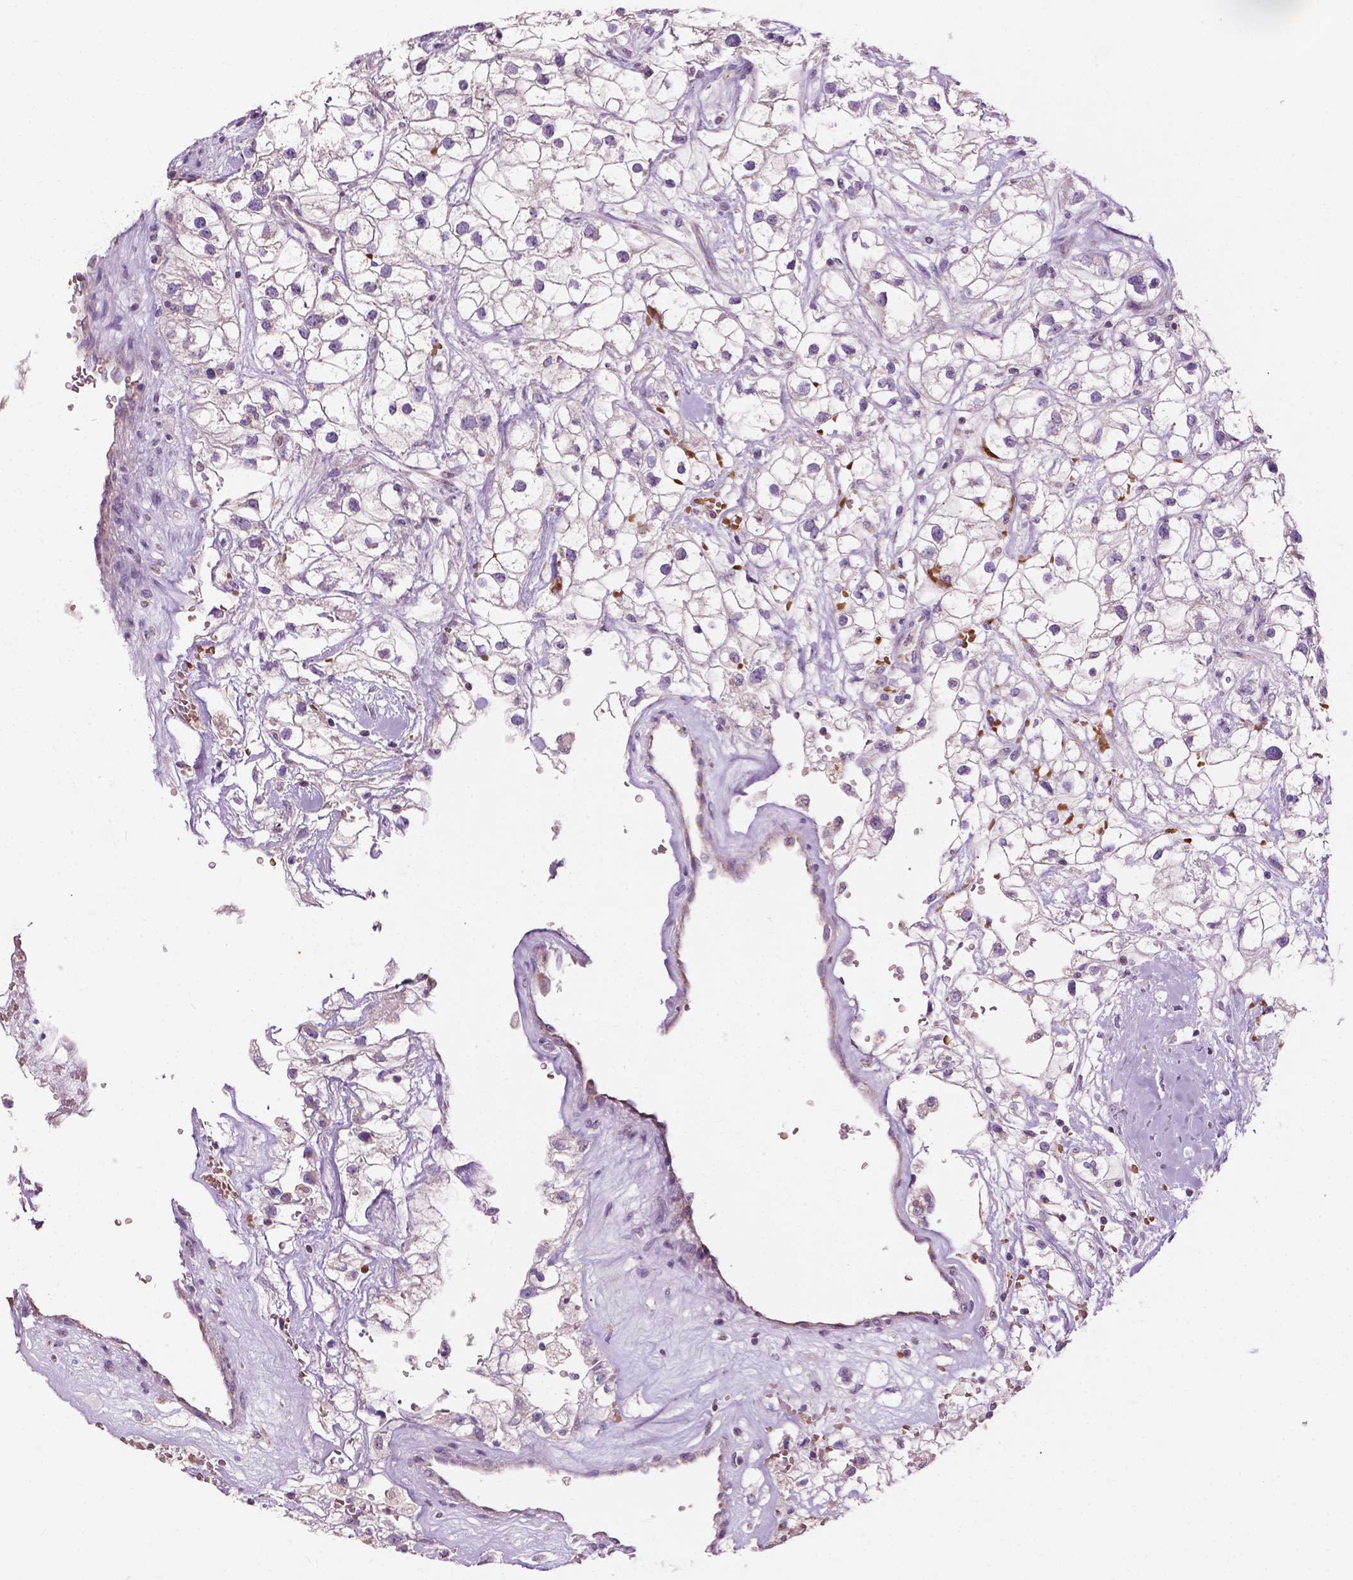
{"staining": {"intensity": "negative", "quantity": "none", "location": "none"}, "tissue": "renal cancer", "cell_type": "Tumor cells", "image_type": "cancer", "snomed": [{"axis": "morphology", "description": "Adenocarcinoma, NOS"}, {"axis": "topography", "description": "Kidney"}], "caption": "The micrograph shows no significant expression in tumor cells of renal cancer.", "gene": "NDUFS1", "patient": {"sex": "male", "age": 59}}